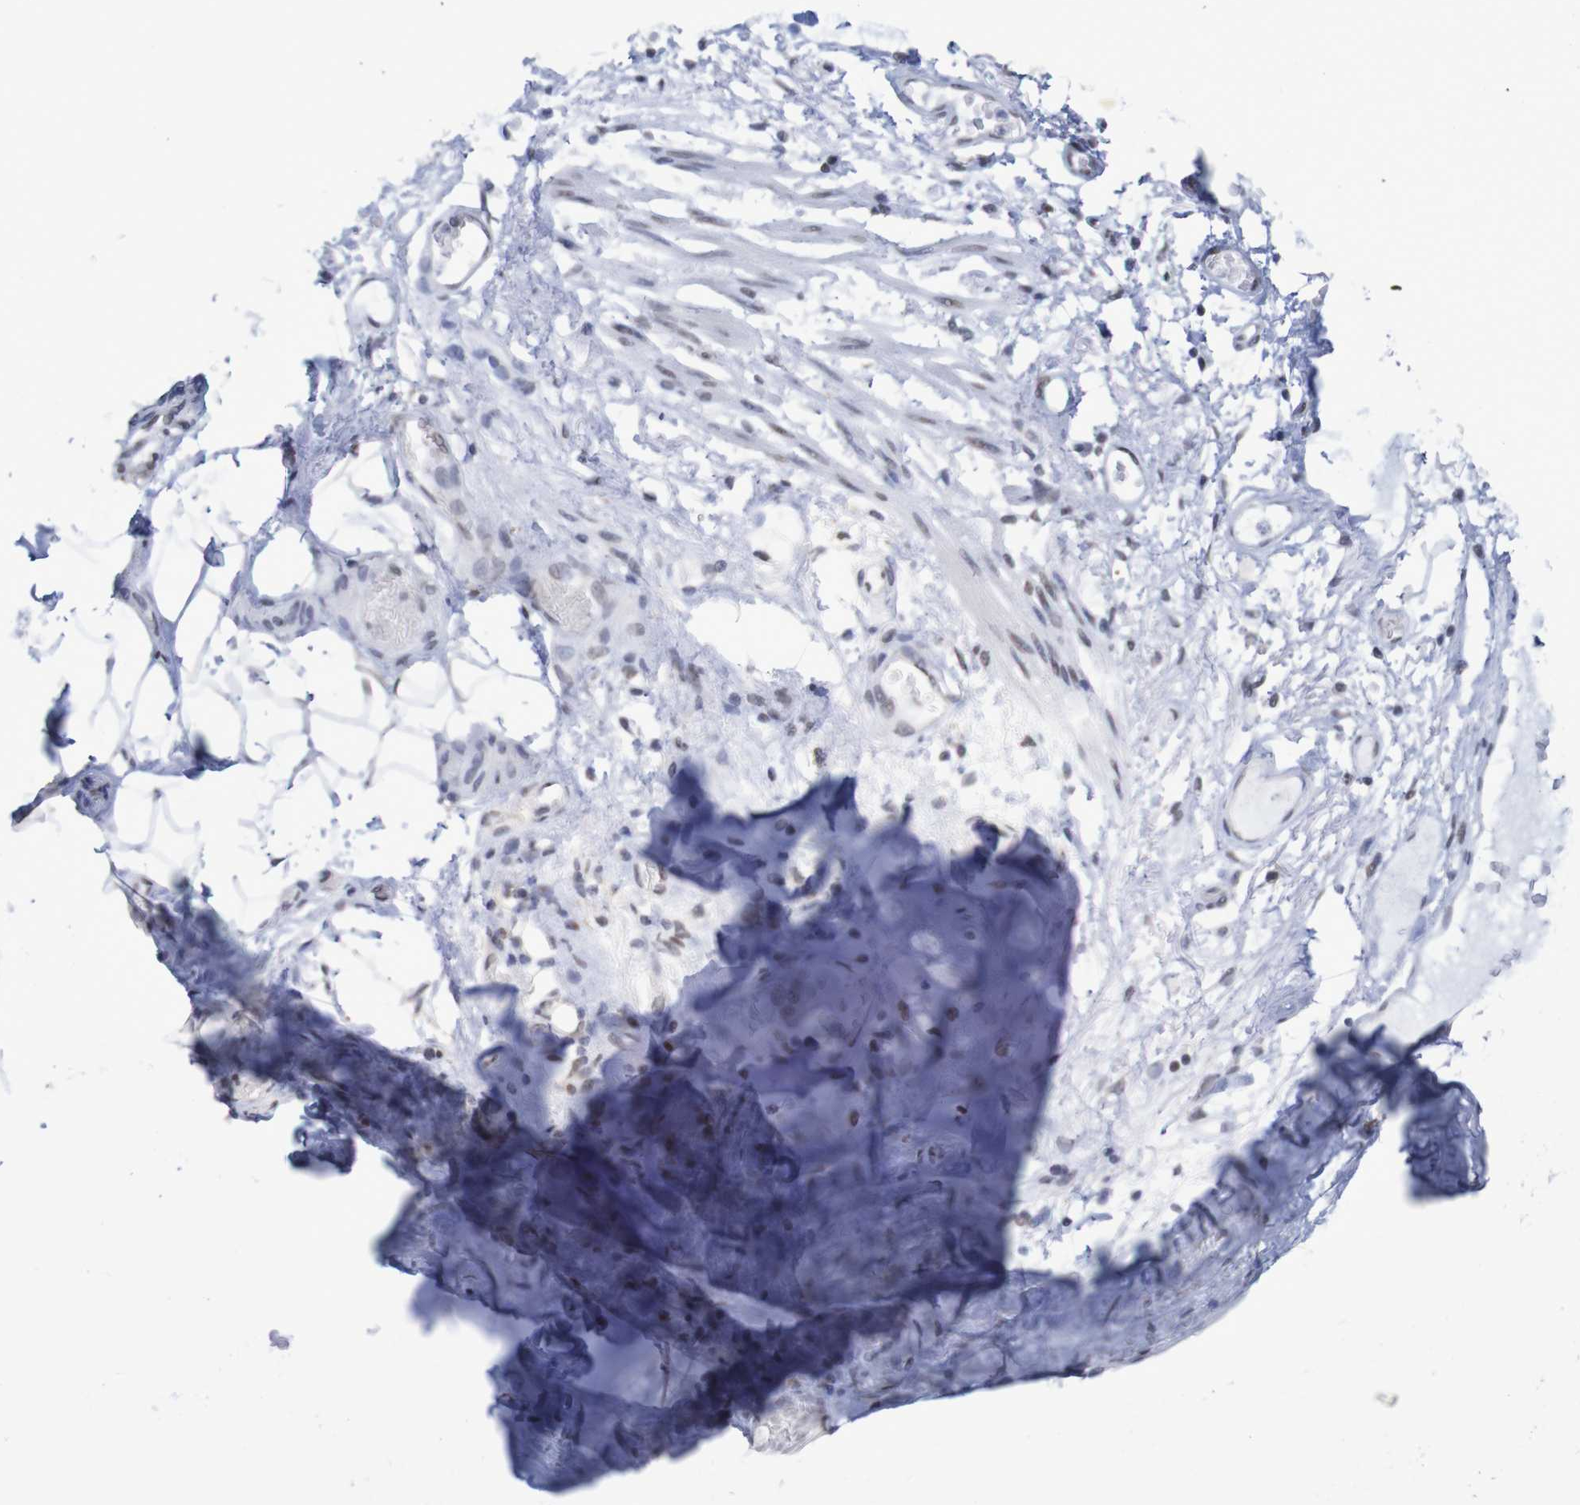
{"staining": {"intensity": "moderate", "quantity": ">75%", "location": "nuclear"}, "tissue": "adipose tissue", "cell_type": "Adipocytes", "image_type": "normal", "snomed": [{"axis": "morphology", "description": "Normal tissue, NOS"}, {"axis": "topography", "description": "Cartilage tissue"}, {"axis": "topography", "description": "Bronchus"}], "caption": "The photomicrograph shows a brown stain indicating the presence of a protein in the nuclear of adipocytes in adipose tissue. (DAB (3,3'-diaminobenzidine) = brown stain, brightfield microscopy at high magnification).", "gene": "MRTFB", "patient": {"sex": "female", "age": 73}}